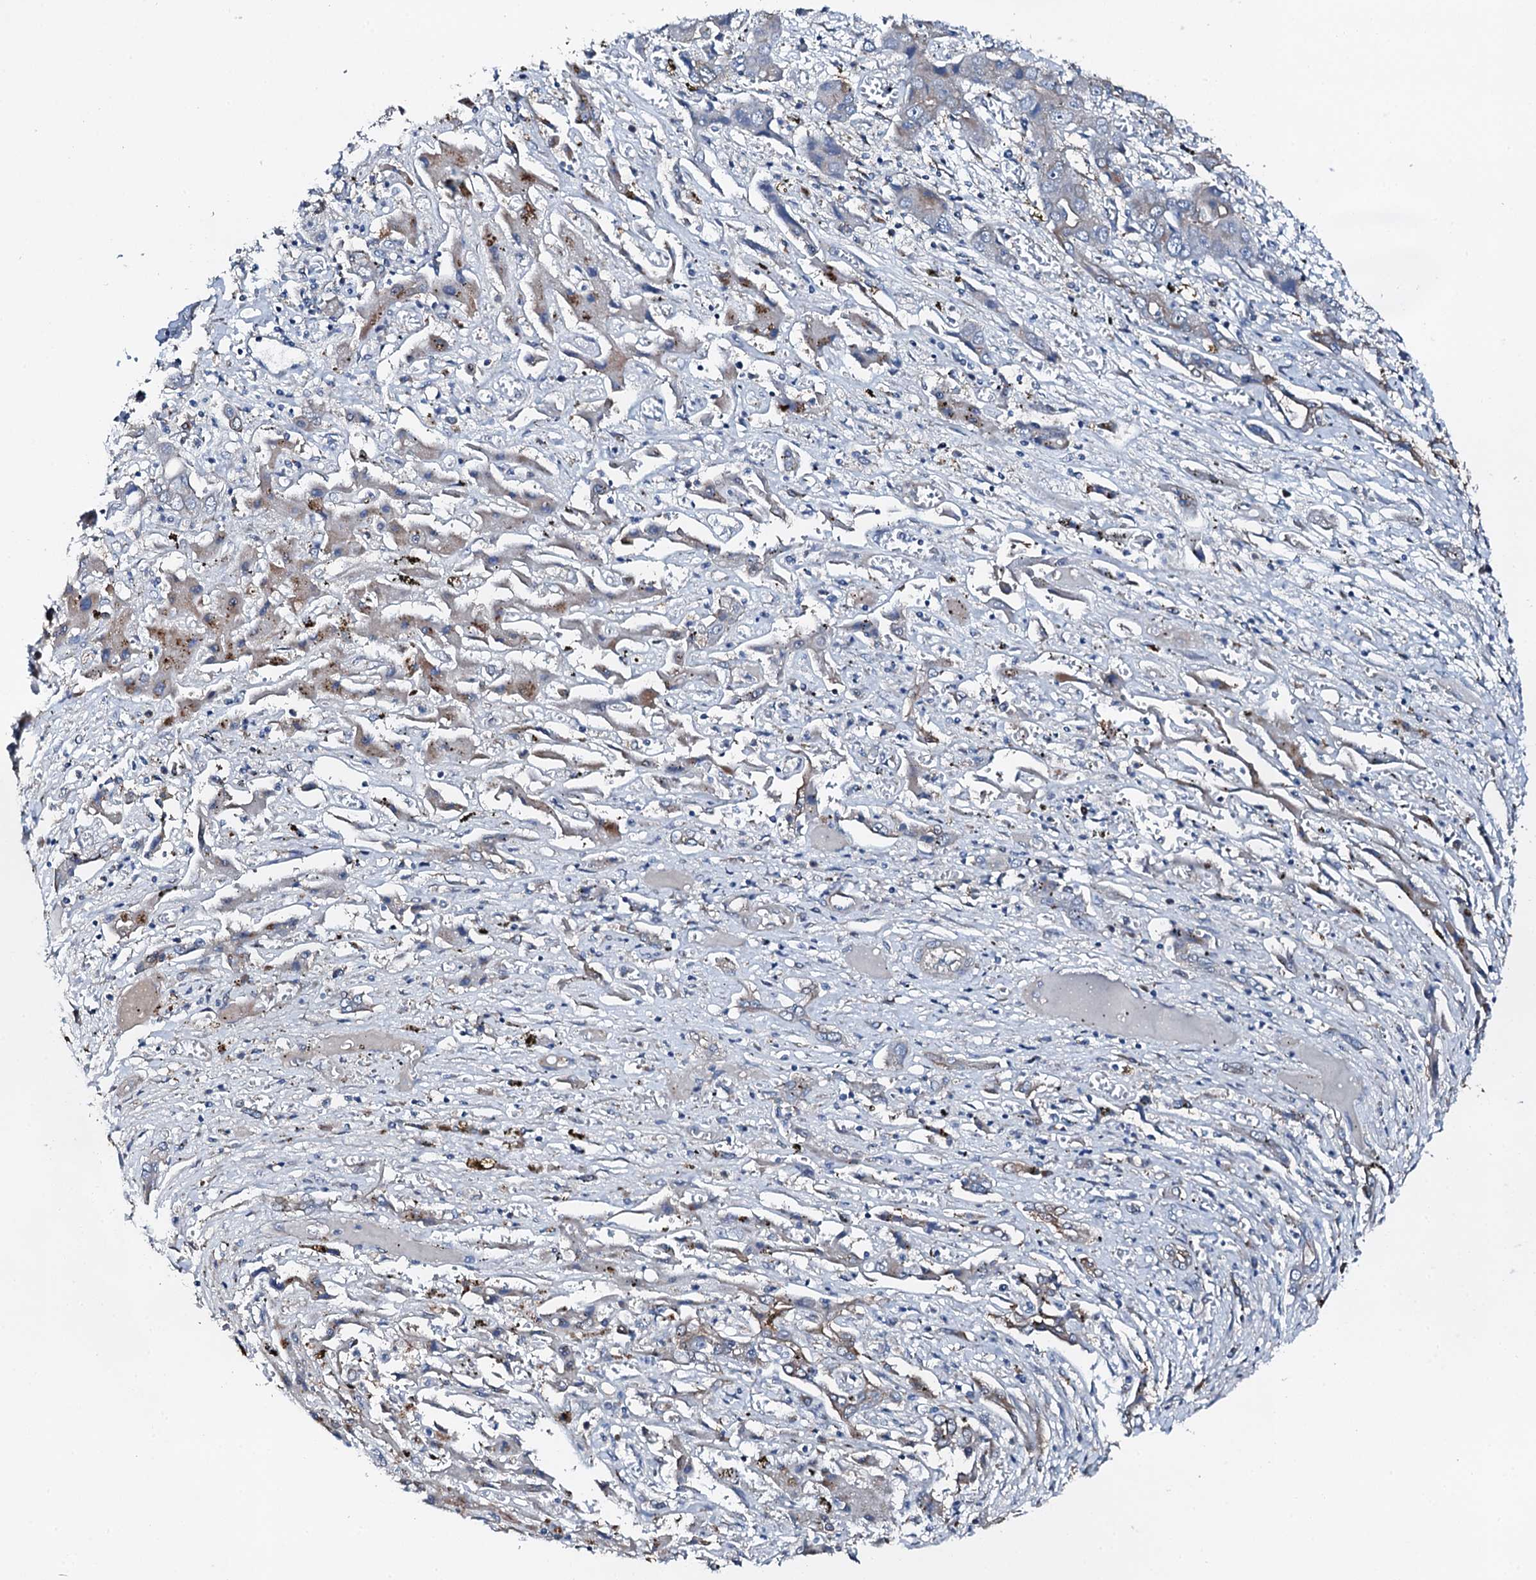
{"staining": {"intensity": "moderate", "quantity": "<25%", "location": "cytoplasmic/membranous"}, "tissue": "liver cancer", "cell_type": "Tumor cells", "image_type": "cancer", "snomed": [{"axis": "morphology", "description": "Cholangiocarcinoma"}, {"axis": "topography", "description": "Liver"}], "caption": "Immunohistochemistry (DAB) staining of liver cancer (cholangiocarcinoma) demonstrates moderate cytoplasmic/membranous protein expression in approximately <25% of tumor cells.", "gene": "GFOD2", "patient": {"sex": "male", "age": 67}}